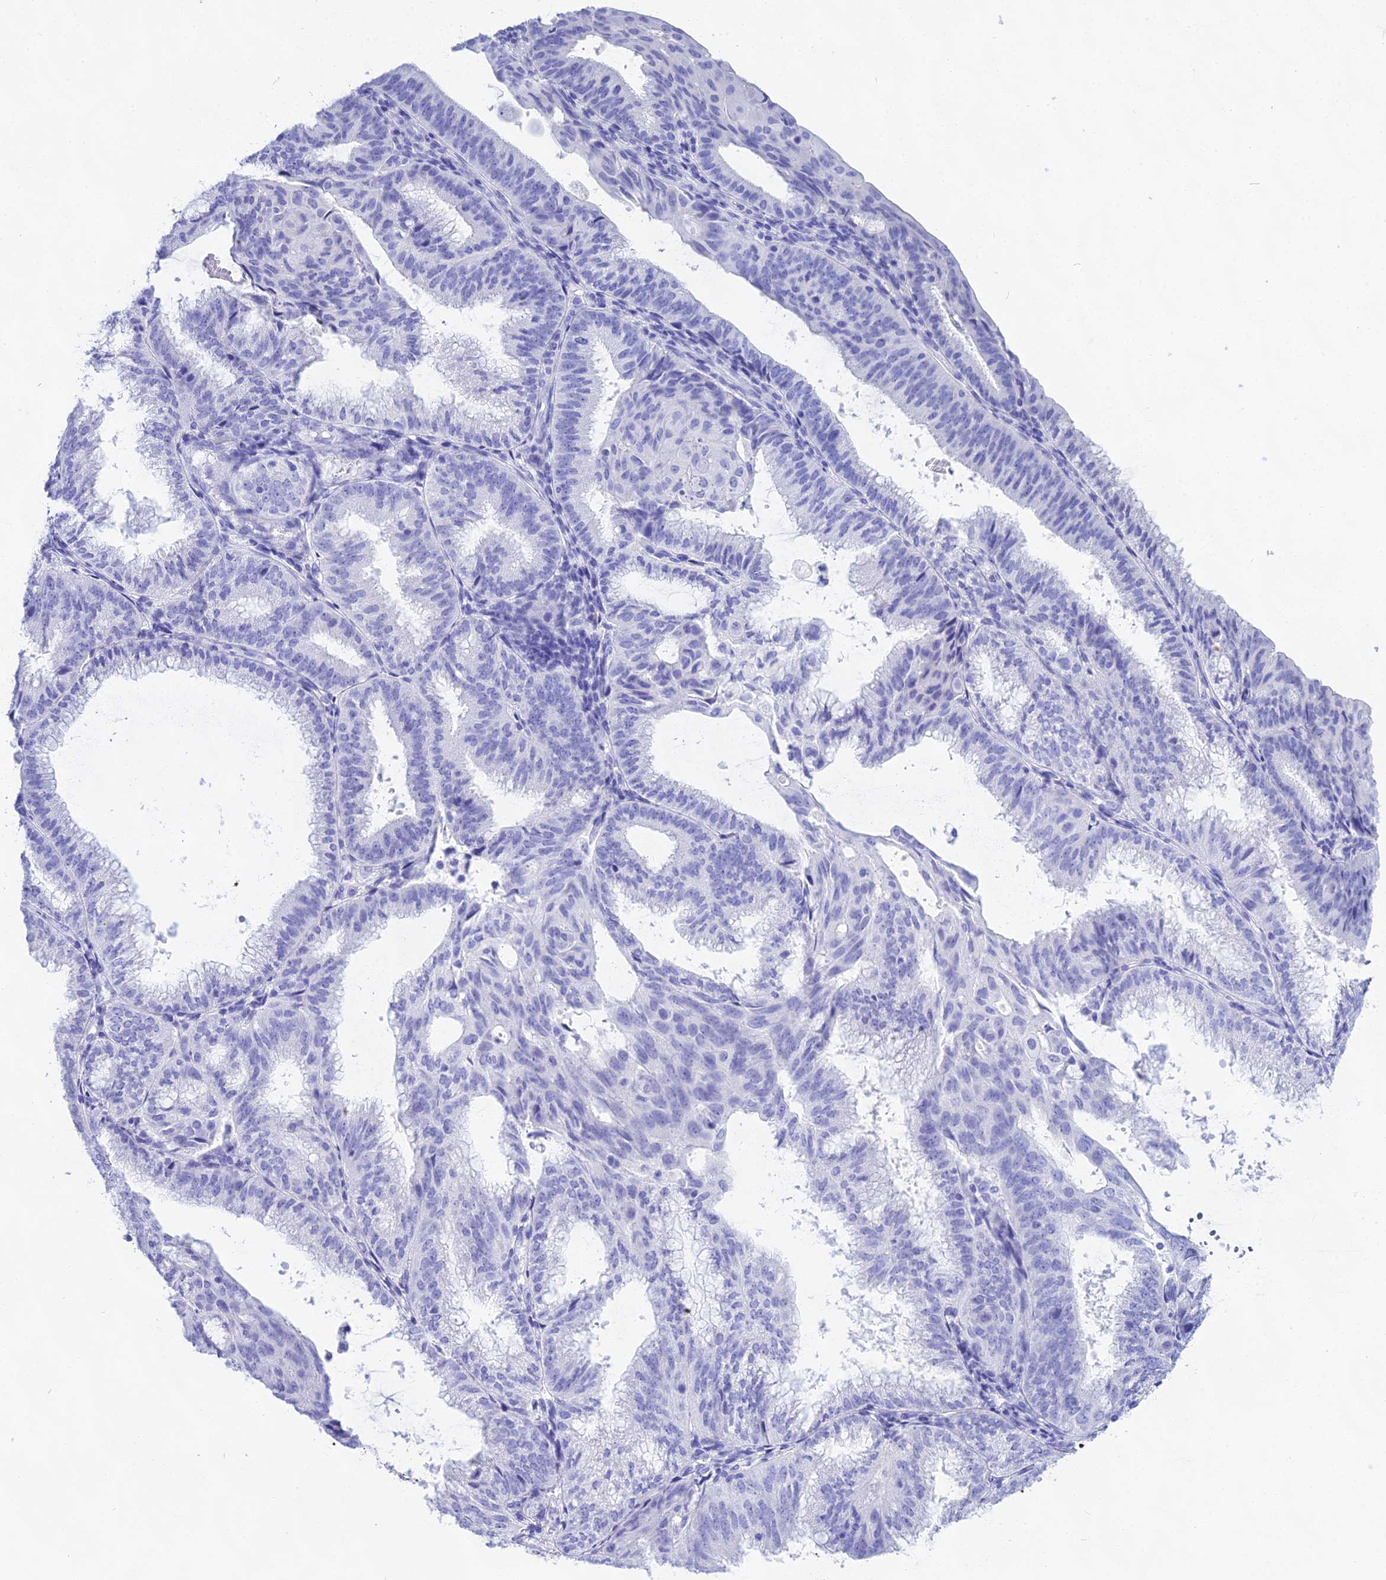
{"staining": {"intensity": "negative", "quantity": "none", "location": "none"}, "tissue": "endometrial cancer", "cell_type": "Tumor cells", "image_type": "cancer", "snomed": [{"axis": "morphology", "description": "Adenocarcinoma, NOS"}, {"axis": "topography", "description": "Endometrium"}], "caption": "A high-resolution histopathology image shows IHC staining of endometrial cancer, which exhibits no significant positivity in tumor cells.", "gene": "CGB2", "patient": {"sex": "female", "age": 49}}